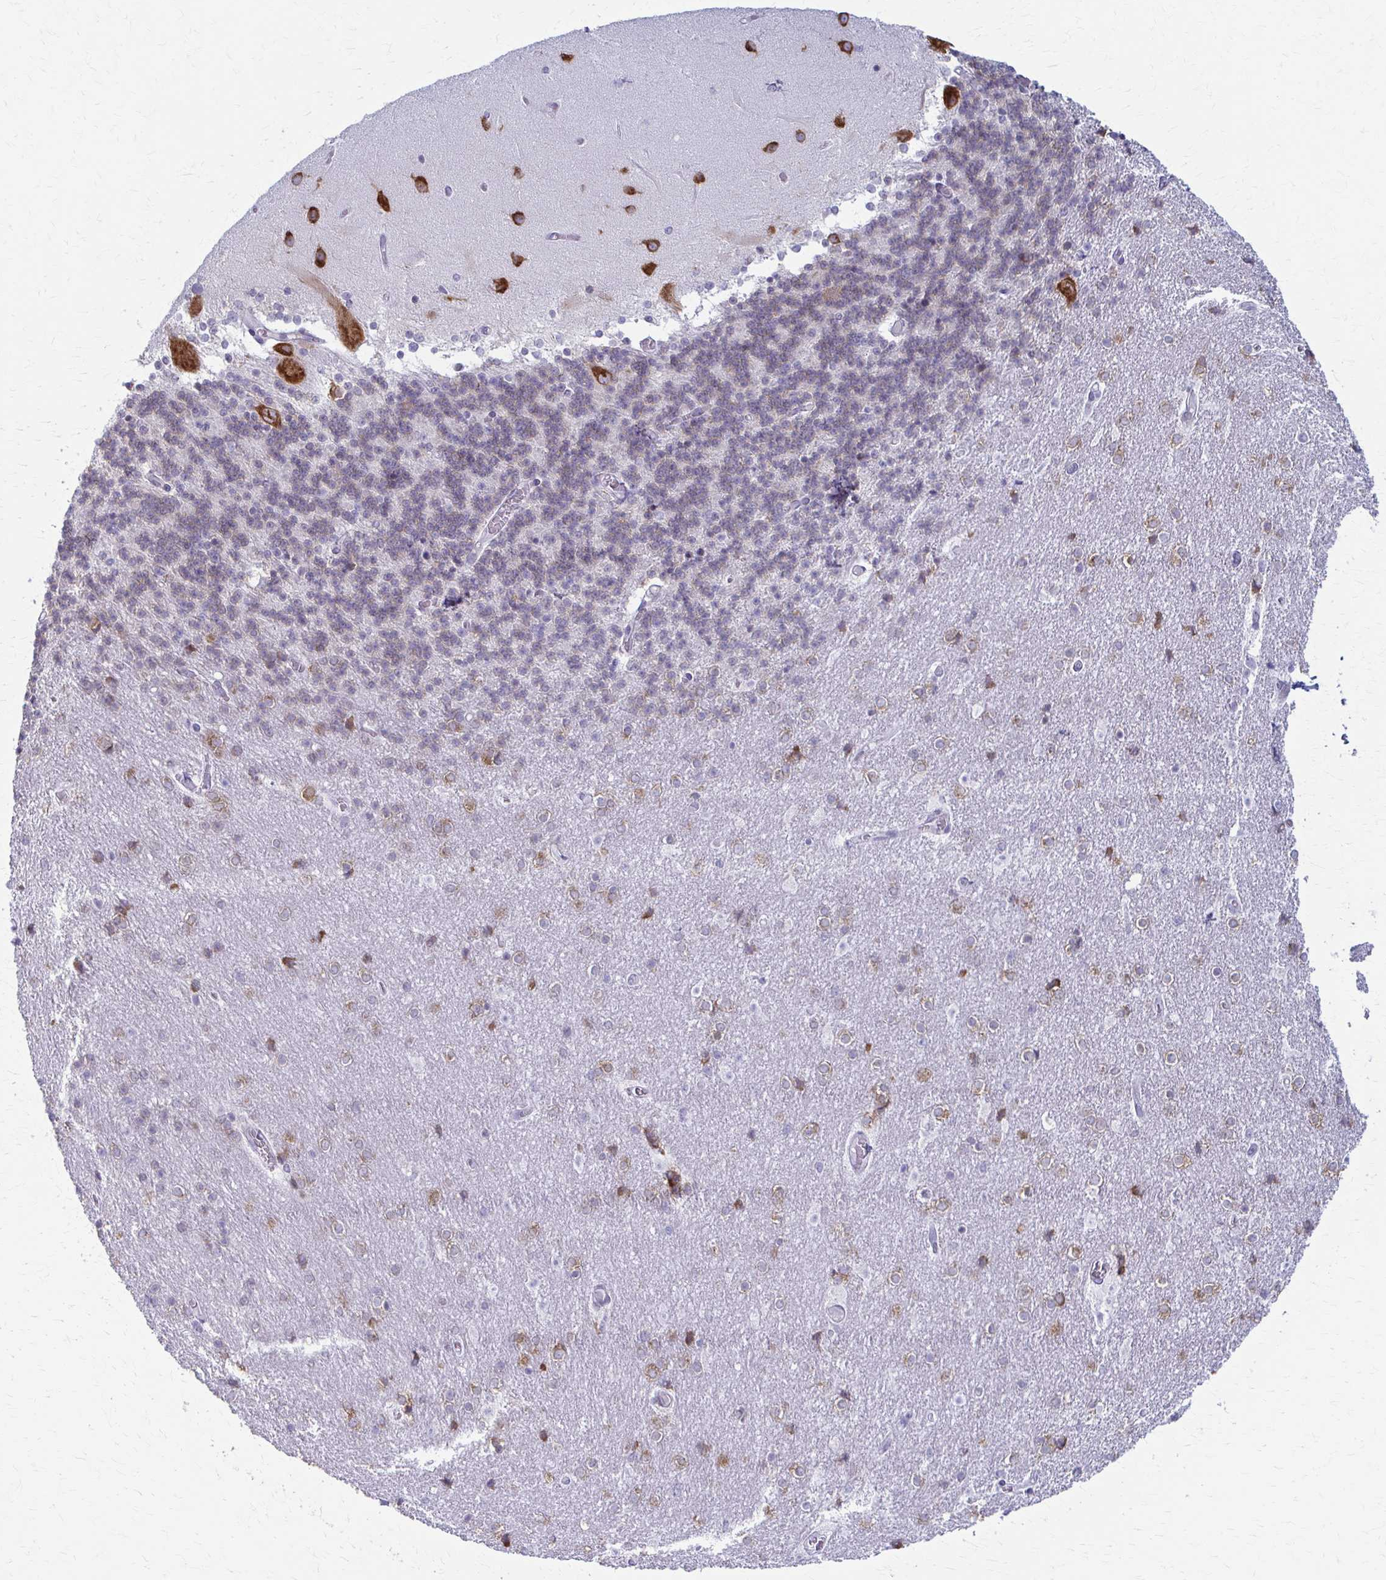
{"staining": {"intensity": "weak", "quantity": "<25%", "location": "cytoplasmic/membranous"}, "tissue": "cerebellum", "cell_type": "Cells in granular layer", "image_type": "normal", "snomed": [{"axis": "morphology", "description": "Normal tissue, NOS"}, {"axis": "topography", "description": "Cerebellum"}], "caption": "Cerebellum was stained to show a protein in brown. There is no significant expression in cells in granular layer. (Stains: DAB (3,3'-diaminobenzidine) IHC with hematoxylin counter stain, Microscopy: brightfield microscopy at high magnification).", "gene": "PRKRA", "patient": {"sex": "female", "age": 54}}